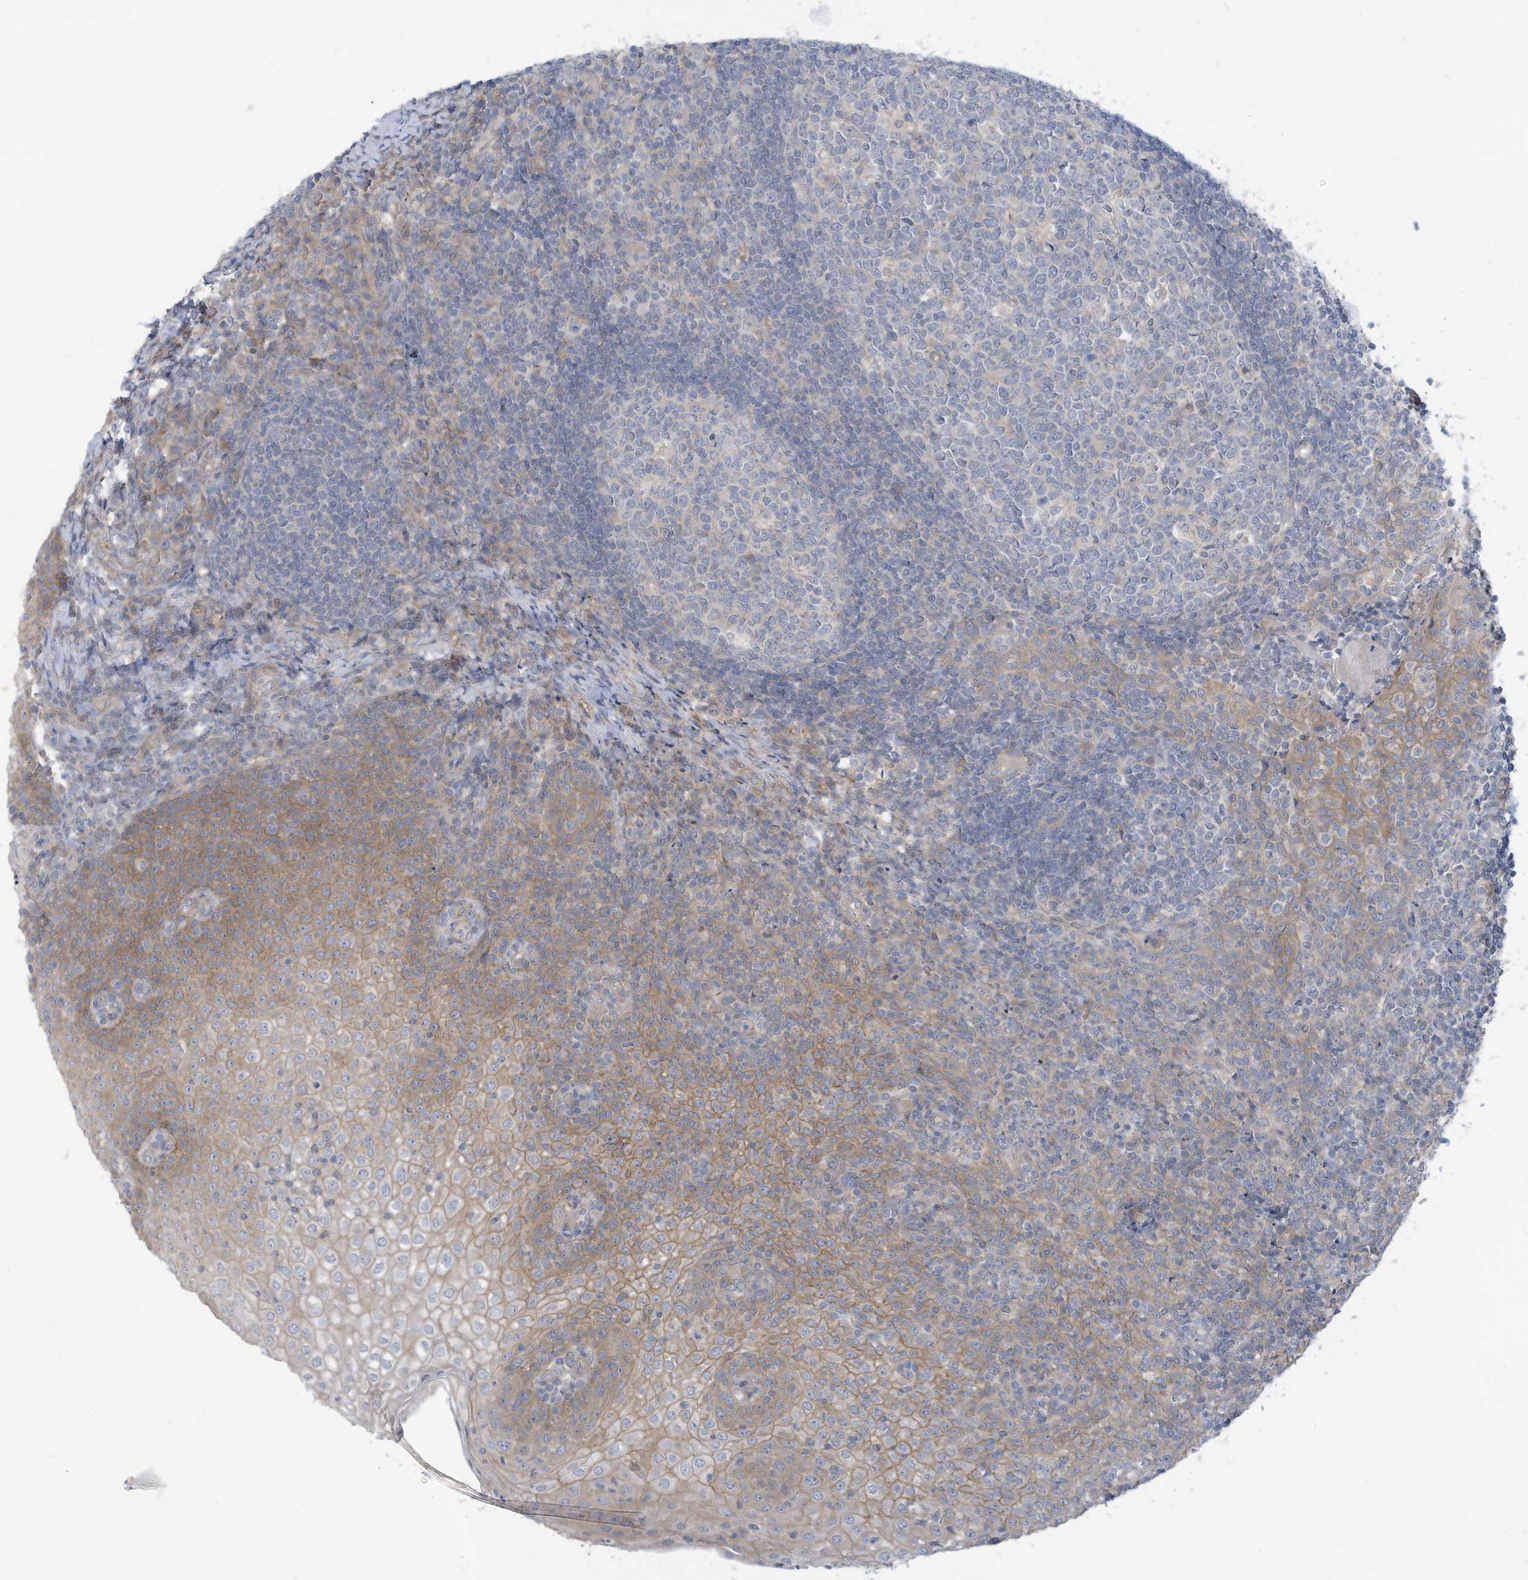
{"staining": {"intensity": "negative", "quantity": "none", "location": "none"}, "tissue": "tonsil", "cell_type": "Germinal center cells", "image_type": "normal", "snomed": [{"axis": "morphology", "description": "Normal tissue, NOS"}, {"axis": "topography", "description": "Tonsil"}], "caption": "Image shows no significant protein positivity in germinal center cells of benign tonsil. Nuclei are stained in blue.", "gene": "ADAT2", "patient": {"sex": "female", "age": 19}}